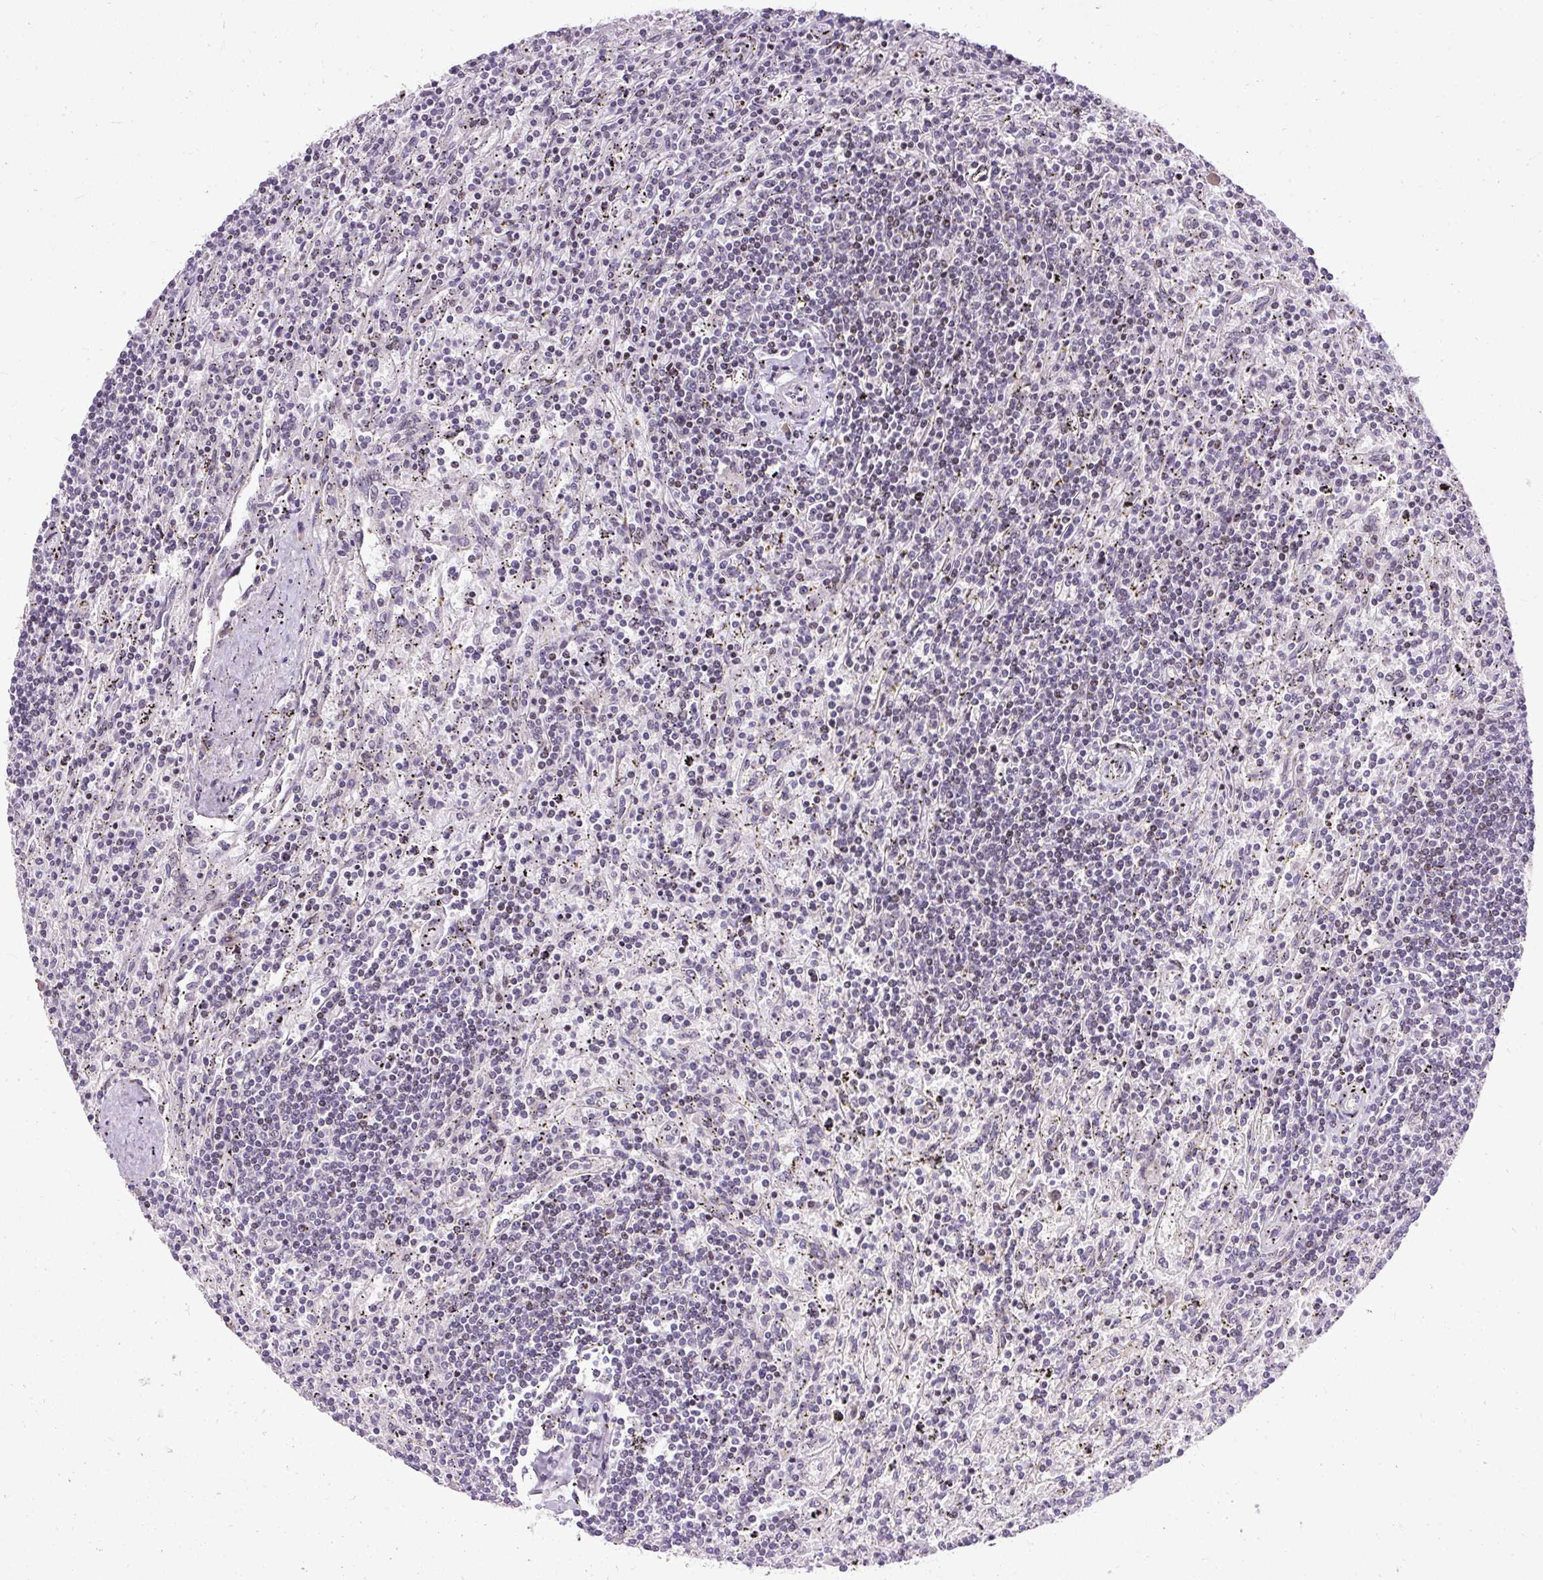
{"staining": {"intensity": "negative", "quantity": "none", "location": "none"}, "tissue": "lymphoma", "cell_type": "Tumor cells", "image_type": "cancer", "snomed": [{"axis": "morphology", "description": "Malignant lymphoma, non-Hodgkin's type, Low grade"}, {"axis": "topography", "description": "Spleen"}], "caption": "A micrograph of lymphoma stained for a protein demonstrates no brown staining in tumor cells. (DAB (3,3'-diaminobenzidine) IHC, high magnification).", "gene": "ARHGEF18", "patient": {"sex": "male", "age": 76}}